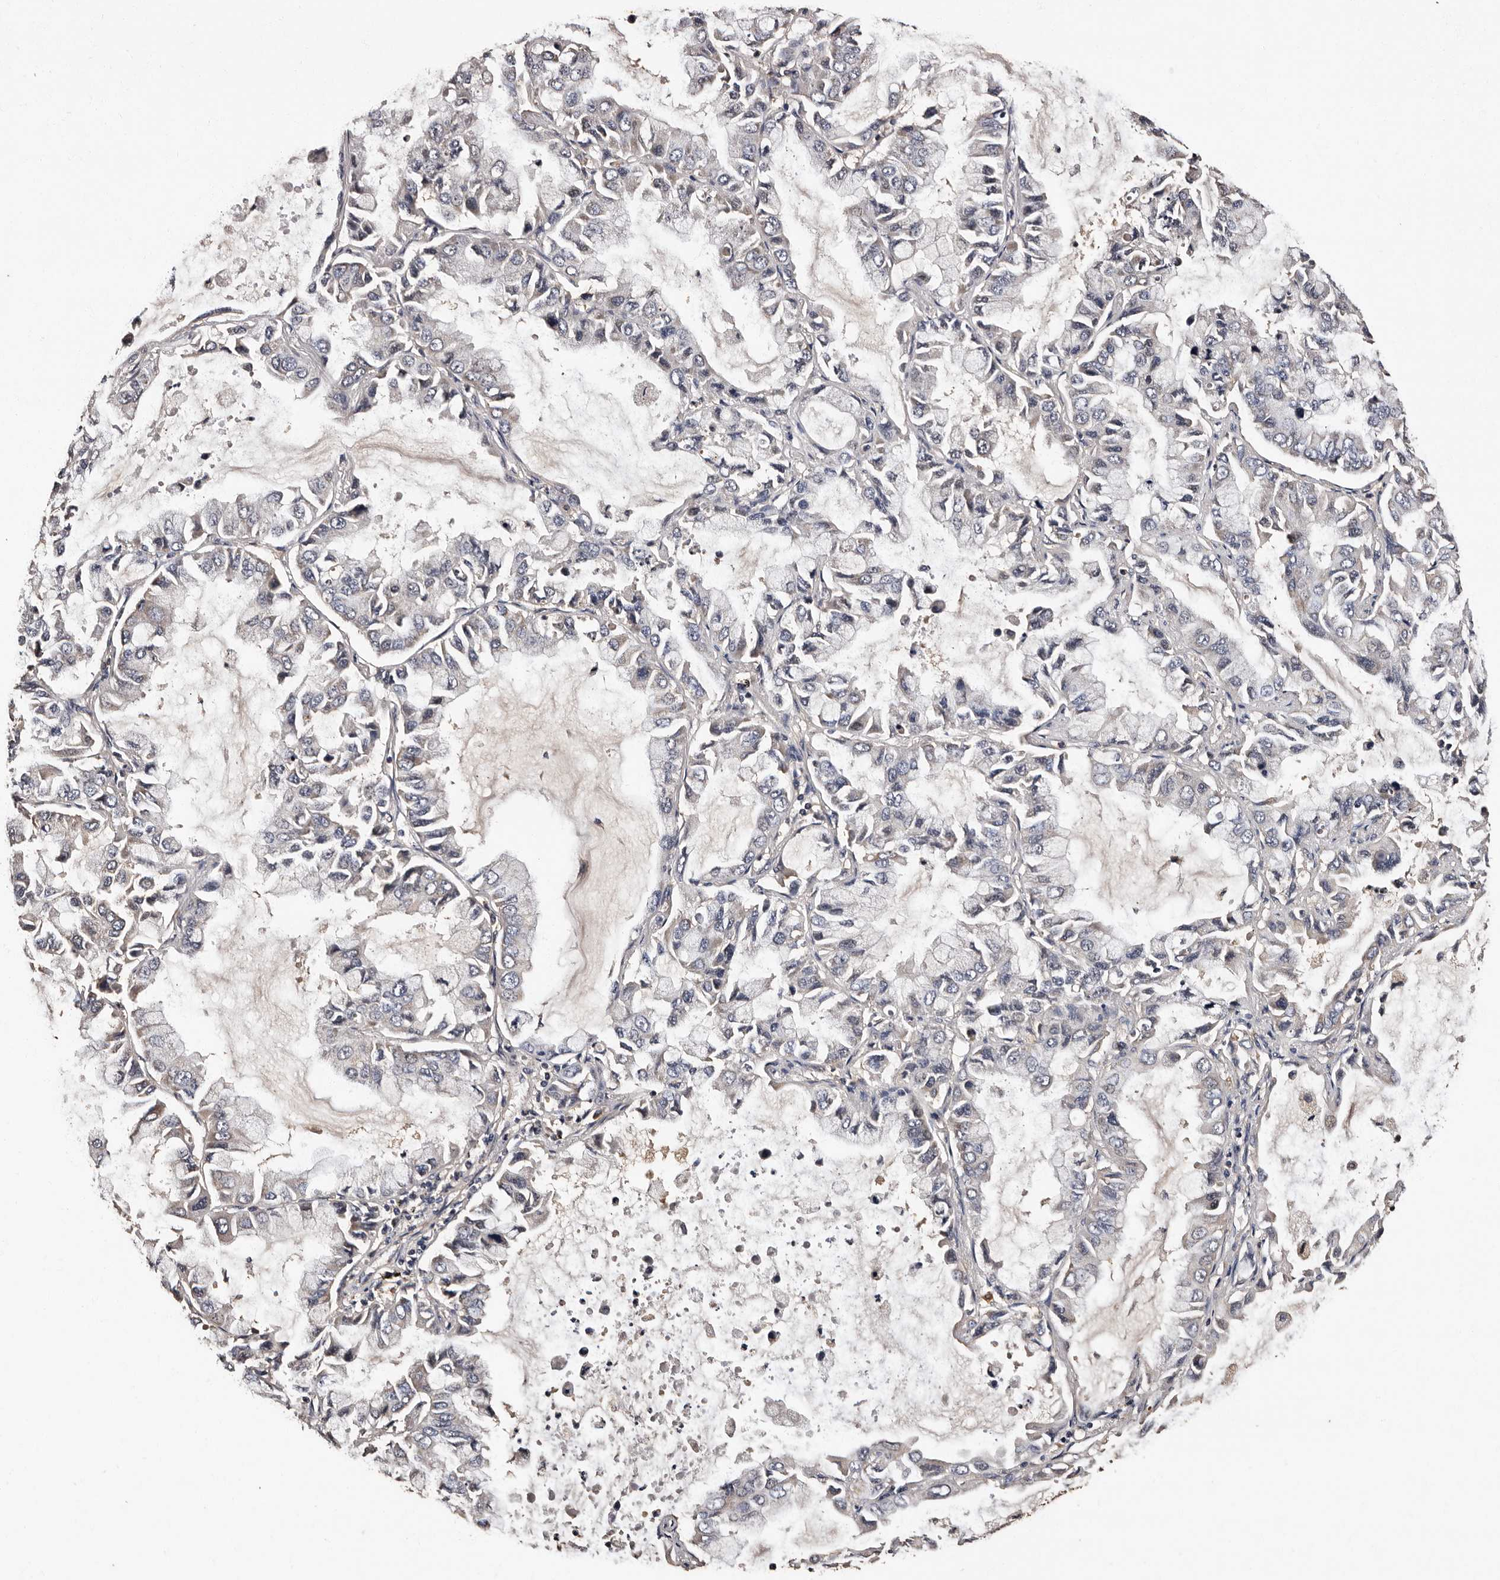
{"staining": {"intensity": "negative", "quantity": "none", "location": "none"}, "tissue": "lung cancer", "cell_type": "Tumor cells", "image_type": "cancer", "snomed": [{"axis": "morphology", "description": "Adenocarcinoma, NOS"}, {"axis": "topography", "description": "Lung"}], "caption": "Lung cancer (adenocarcinoma) was stained to show a protein in brown. There is no significant staining in tumor cells.", "gene": "ADCK5", "patient": {"sex": "male", "age": 64}}